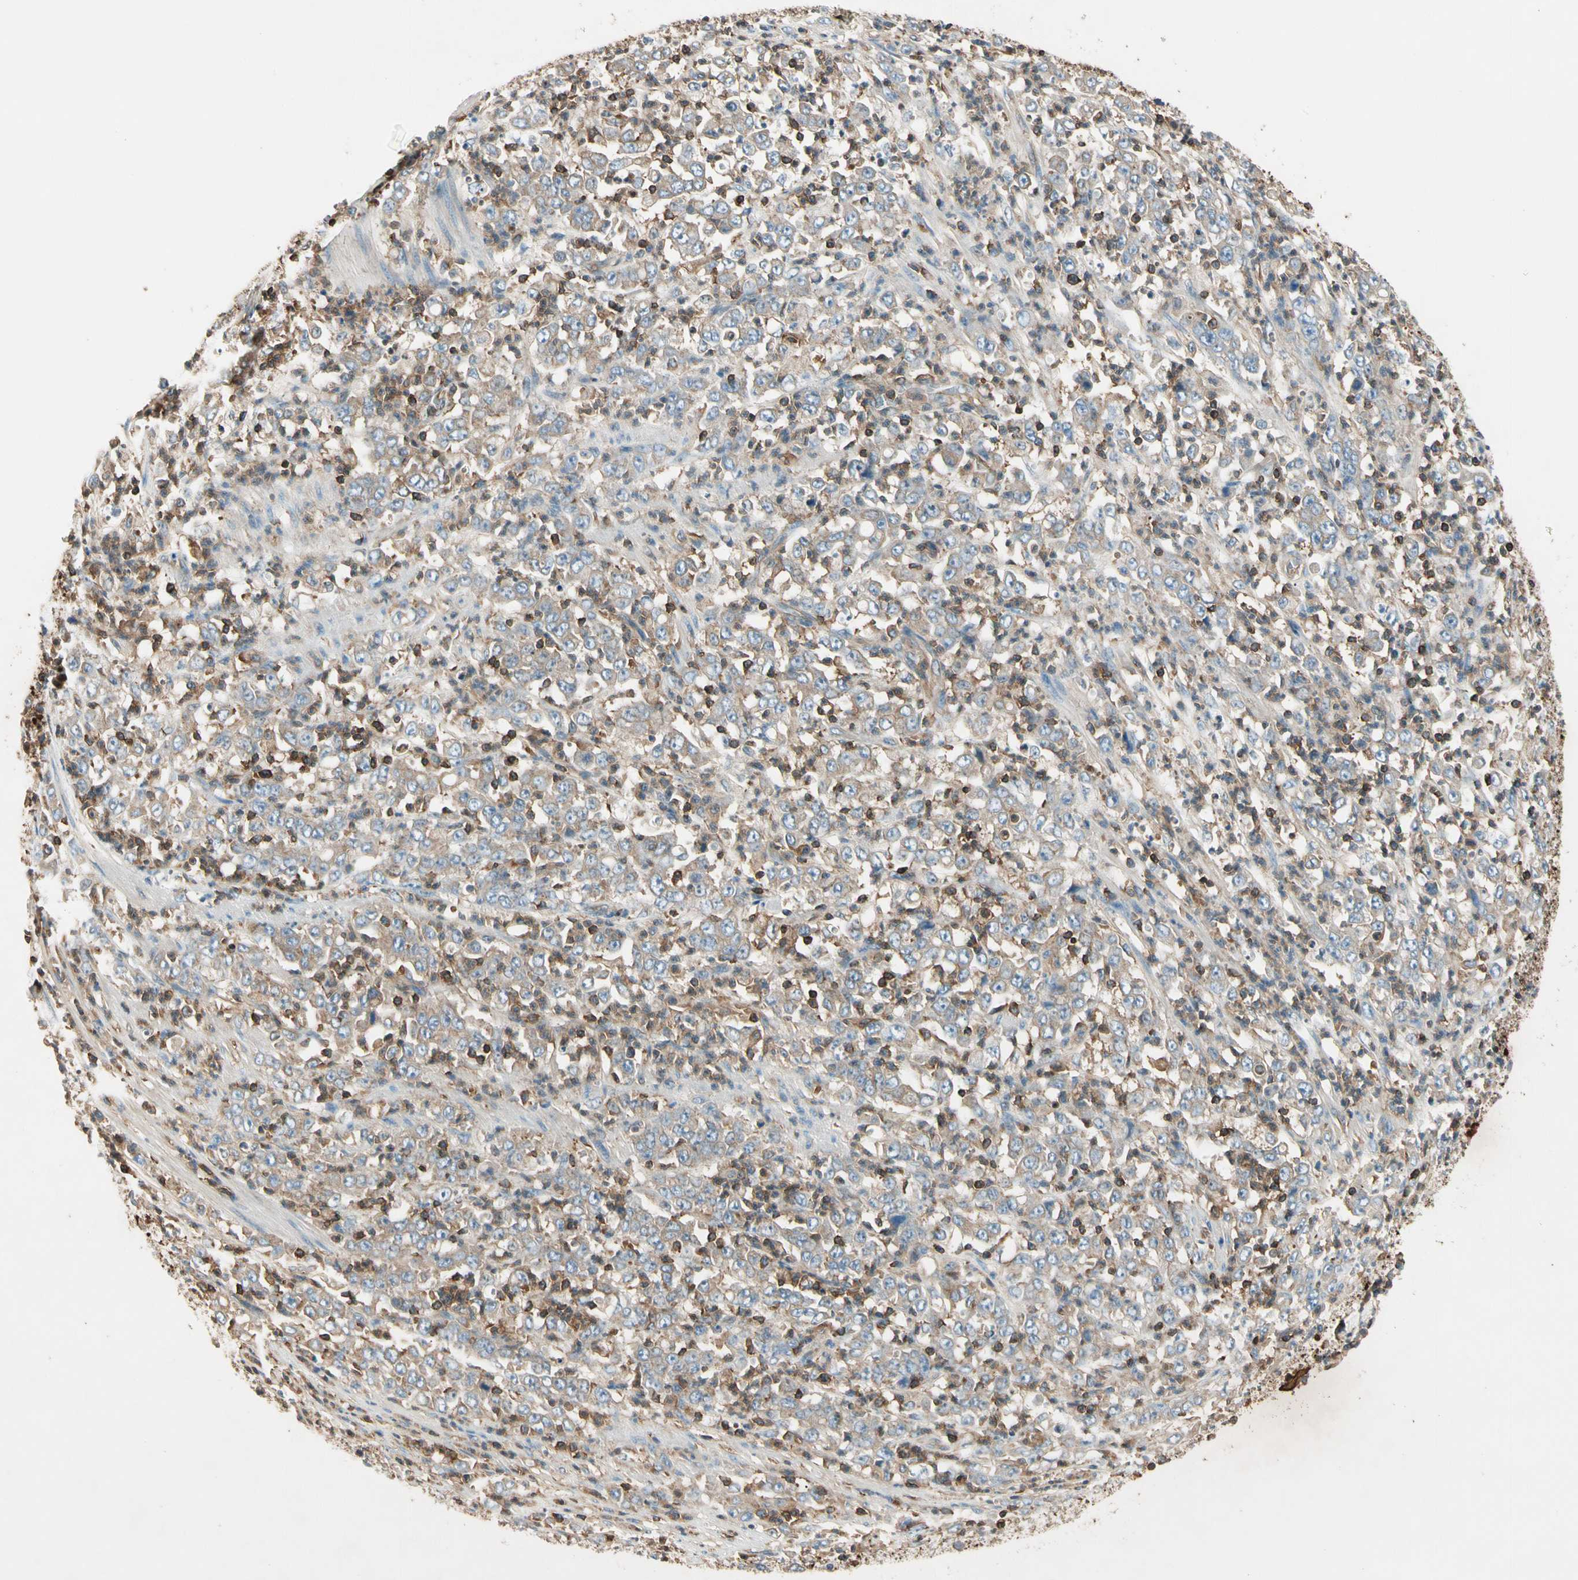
{"staining": {"intensity": "weak", "quantity": "25%-75%", "location": "cytoplasmic/membranous"}, "tissue": "stomach cancer", "cell_type": "Tumor cells", "image_type": "cancer", "snomed": [{"axis": "morphology", "description": "Adenocarcinoma, NOS"}, {"axis": "topography", "description": "Stomach, lower"}], "caption": "This image demonstrates stomach adenocarcinoma stained with immunohistochemistry to label a protein in brown. The cytoplasmic/membranous of tumor cells show weak positivity for the protein. Nuclei are counter-stained blue.", "gene": "CAPZA2", "patient": {"sex": "female", "age": 71}}